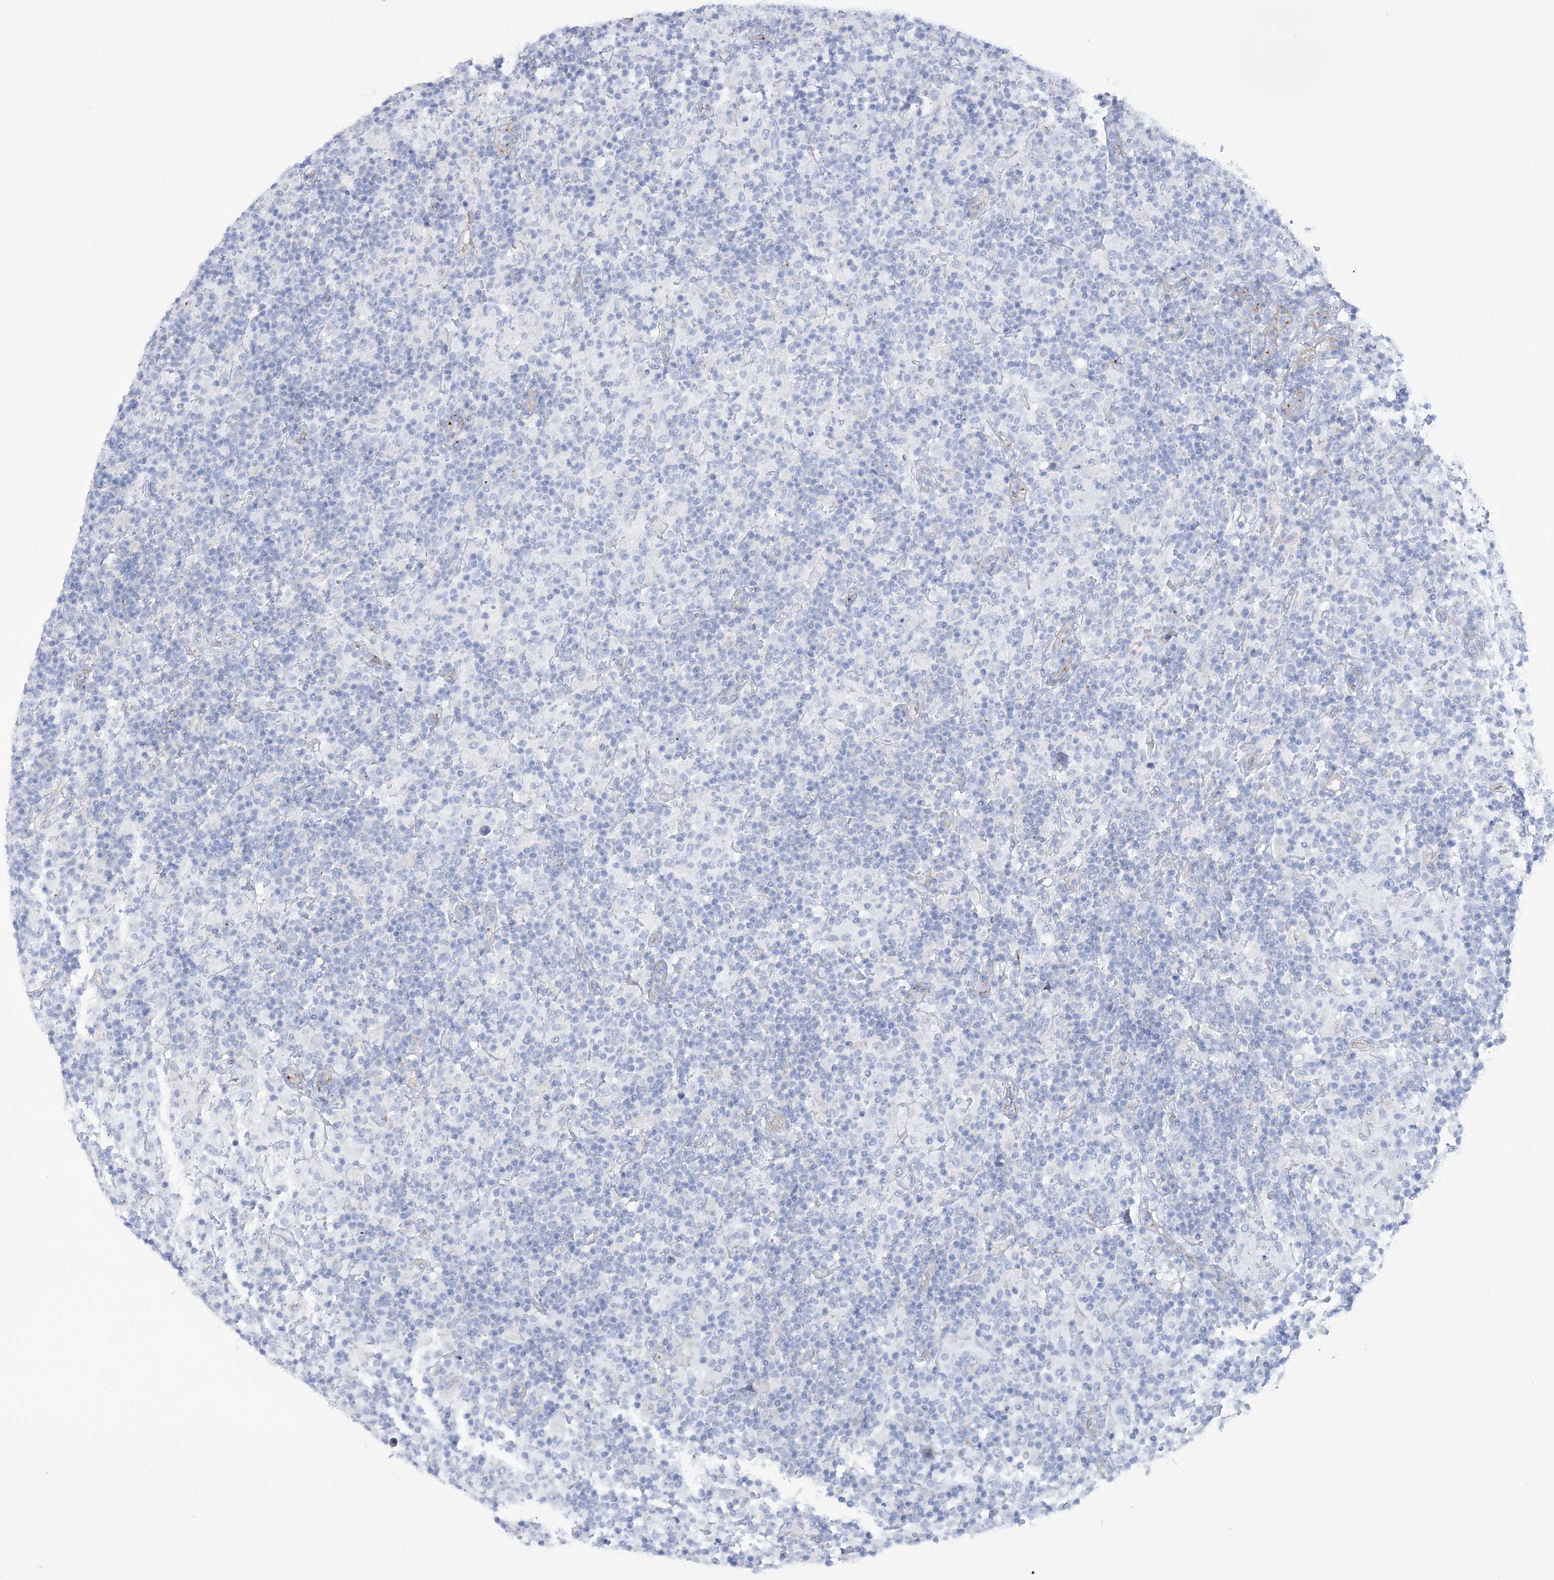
{"staining": {"intensity": "negative", "quantity": "none", "location": "none"}, "tissue": "lymphoma", "cell_type": "Tumor cells", "image_type": "cancer", "snomed": [{"axis": "morphology", "description": "Hodgkin's disease, NOS"}, {"axis": "topography", "description": "Lymph node"}], "caption": "This is an IHC histopathology image of Hodgkin's disease. There is no positivity in tumor cells.", "gene": "RAB11FIP5", "patient": {"sex": "male", "age": 70}}